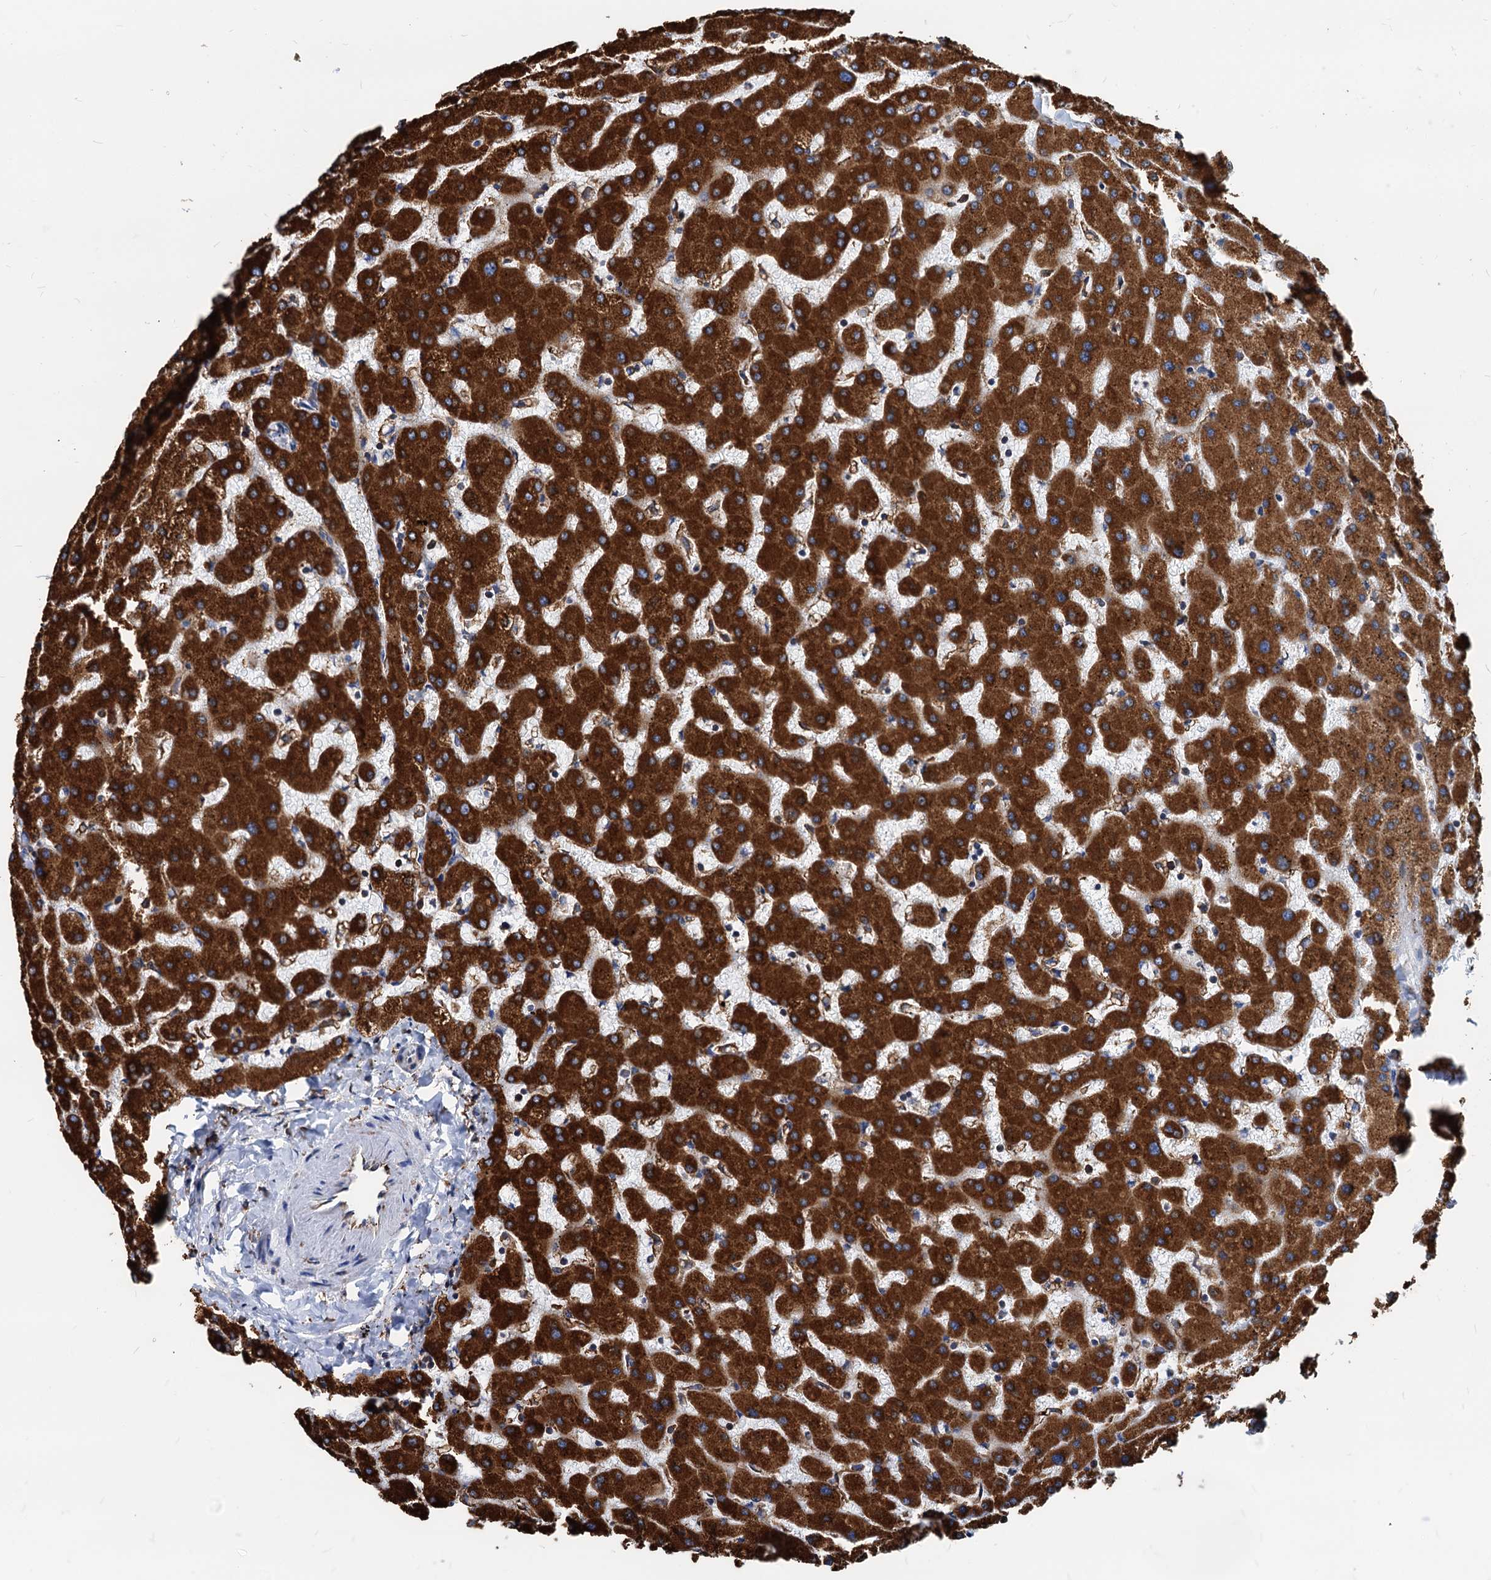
{"staining": {"intensity": "strong", "quantity": "25%-75%", "location": "cytoplasmic/membranous"}, "tissue": "liver", "cell_type": "Cholangiocytes", "image_type": "normal", "snomed": [{"axis": "morphology", "description": "Normal tissue, NOS"}, {"axis": "topography", "description": "Liver"}], "caption": "Immunohistochemical staining of unremarkable human liver displays 25%-75% levels of strong cytoplasmic/membranous protein expression in approximately 25%-75% of cholangiocytes.", "gene": "HSPA5", "patient": {"sex": "female", "age": 63}}